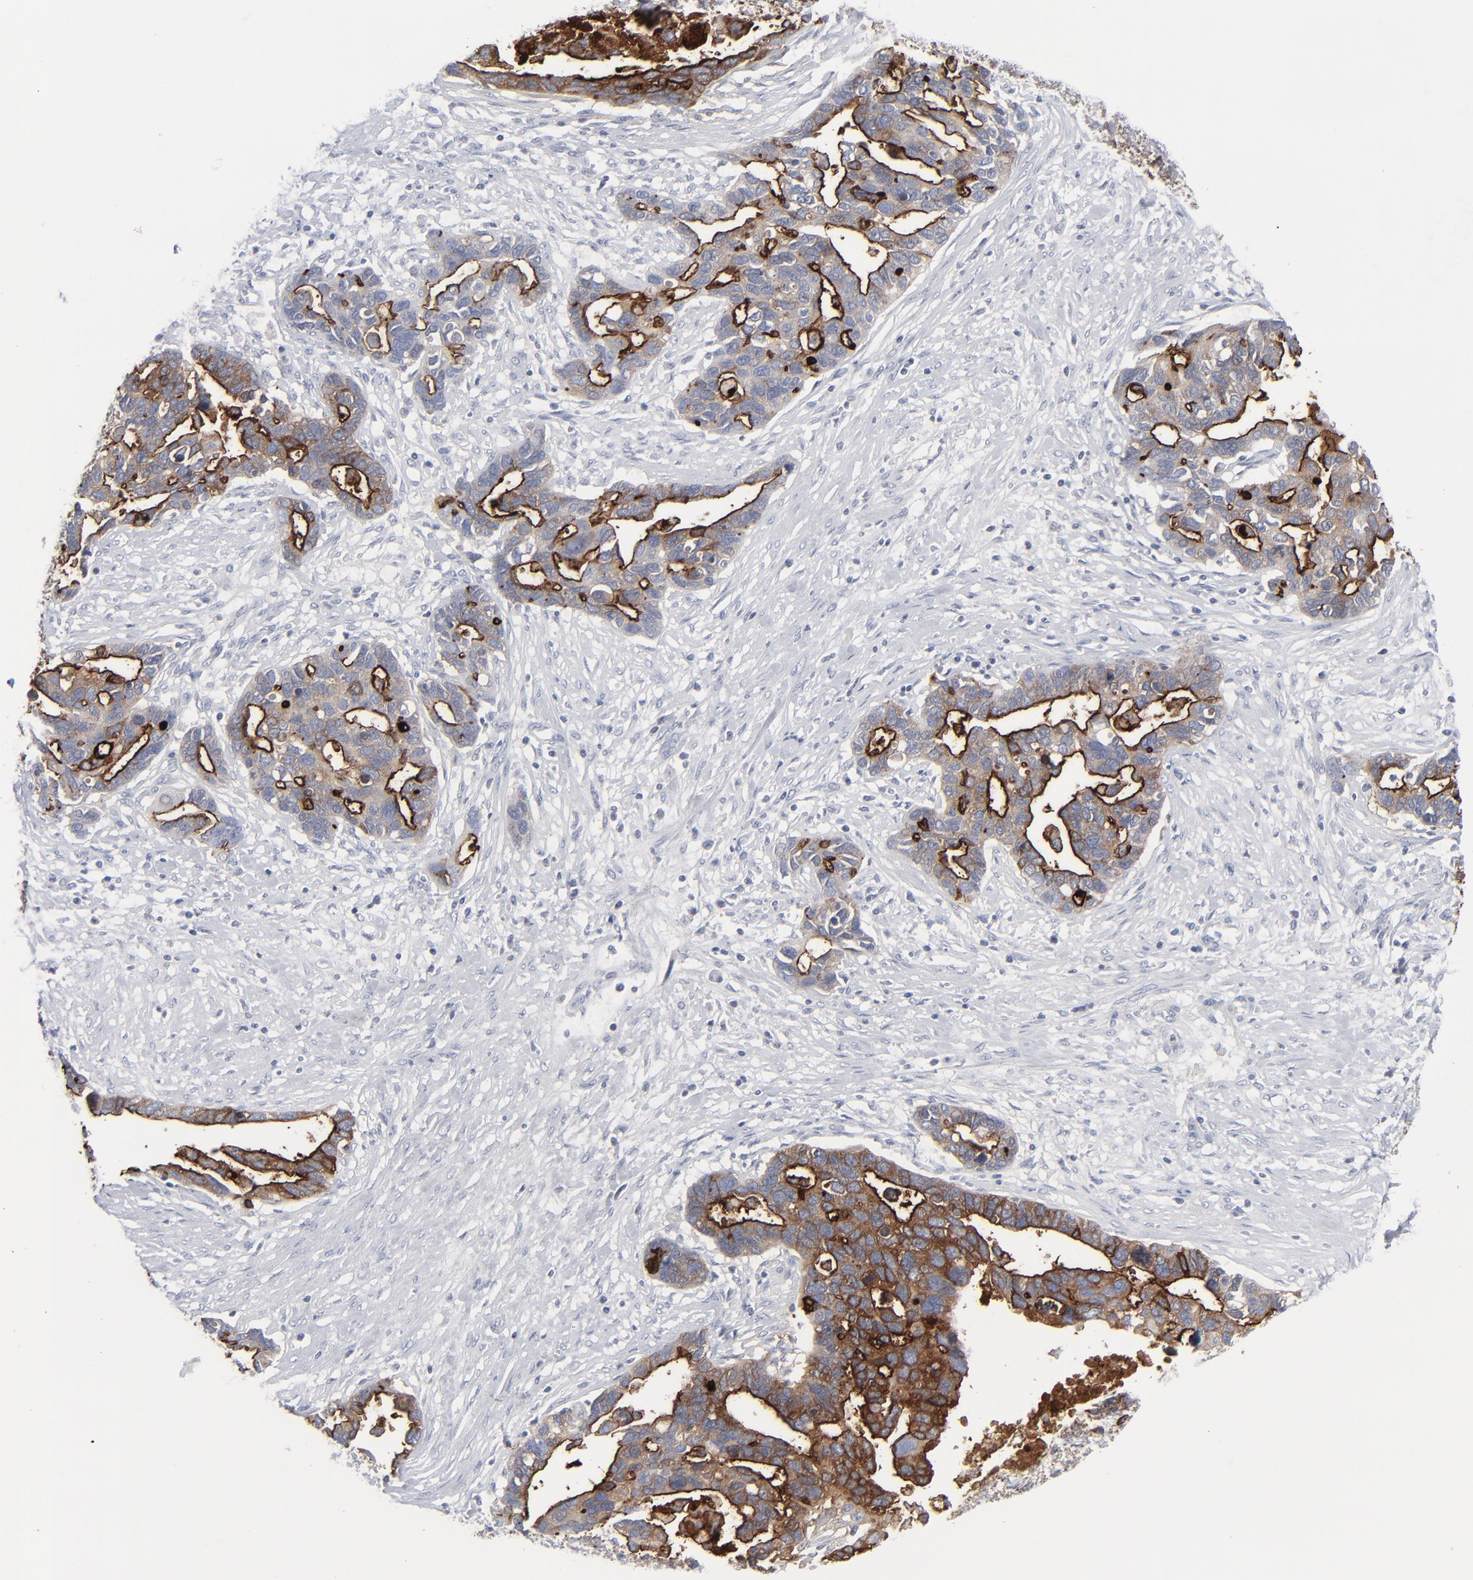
{"staining": {"intensity": "moderate", "quantity": "25%-75%", "location": "cytoplasmic/membranous"}, "tissue": "ovarian cancer", "cell_type": "Tumor cells", "image_type": "cancer", "snomed": [{"axis": "morphology", "description": "Cystadenocarcinoma, serous, NOS"}, {"axis": "topography", "description": "Ovary"}], "caption": "Immunohistochemistry of human ovarian serous cystadenocarcinoma displays medium levels of moderate cytoplasmic/membranous positivity in about 25%-75% of tumor cells. The protein of interest is stained brown, and the nuclei are stained in blue (DAB IHC with brightfield microscopy, high magnification).", "gene": "MSLN", "patient": {"sex": "female", "age": 54}}